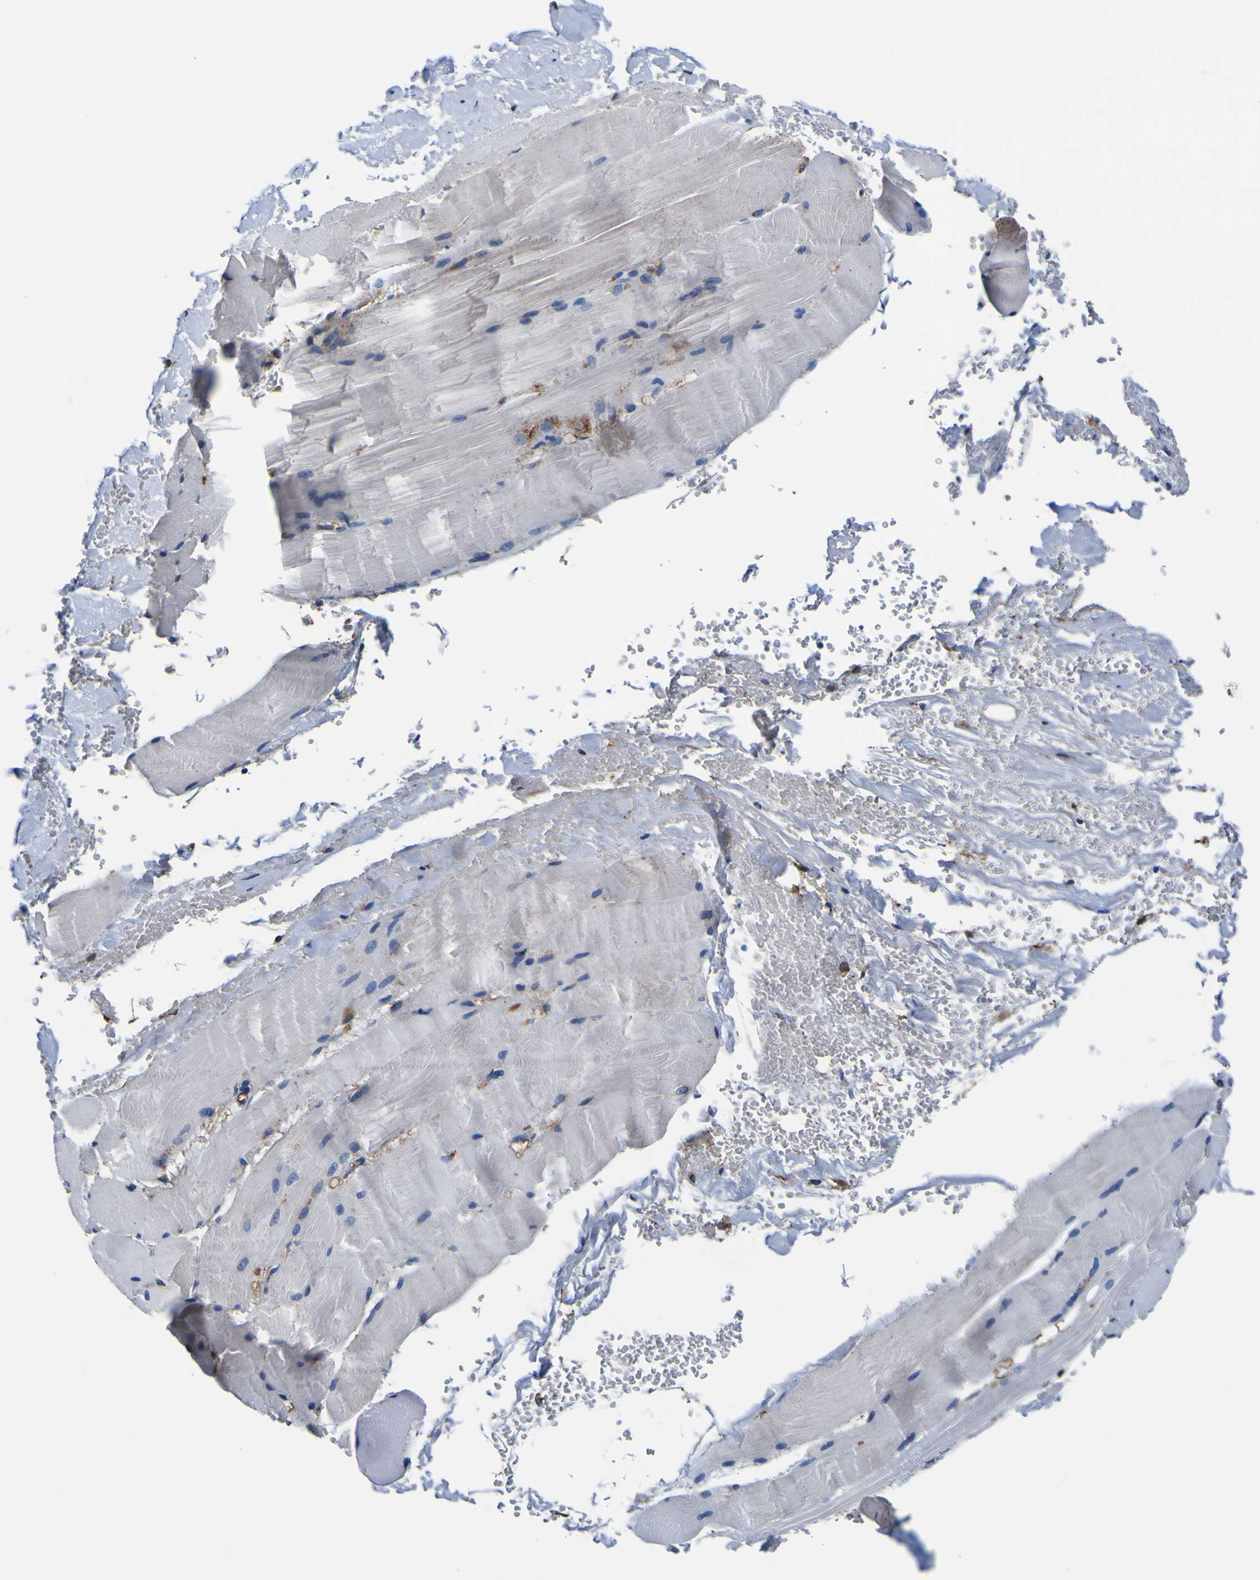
{"staining": {"intensity": "moderate", "quantity": "<25%", "location": "cytoplasmic/membranous"}, "tissue": "skeletal muscle", "cell_type": "Myocytes", "image_type": "normal", "snomed": [{"axis": "morphology", "description": "Normal tissue, NOS"}, {"axis": "topography", "description": "Skin"}, {"axis": "topography", "description": "Skeletal muscle"}], "caption": "IHC image of benign skeletal muscle stained for a protein (brown), which exhibits low levels of moderate cytoplasmic/membranous staining in about <25% of myocytes.", "gene": "PXDN", "patient": {"sex": "male", "age": 83}}